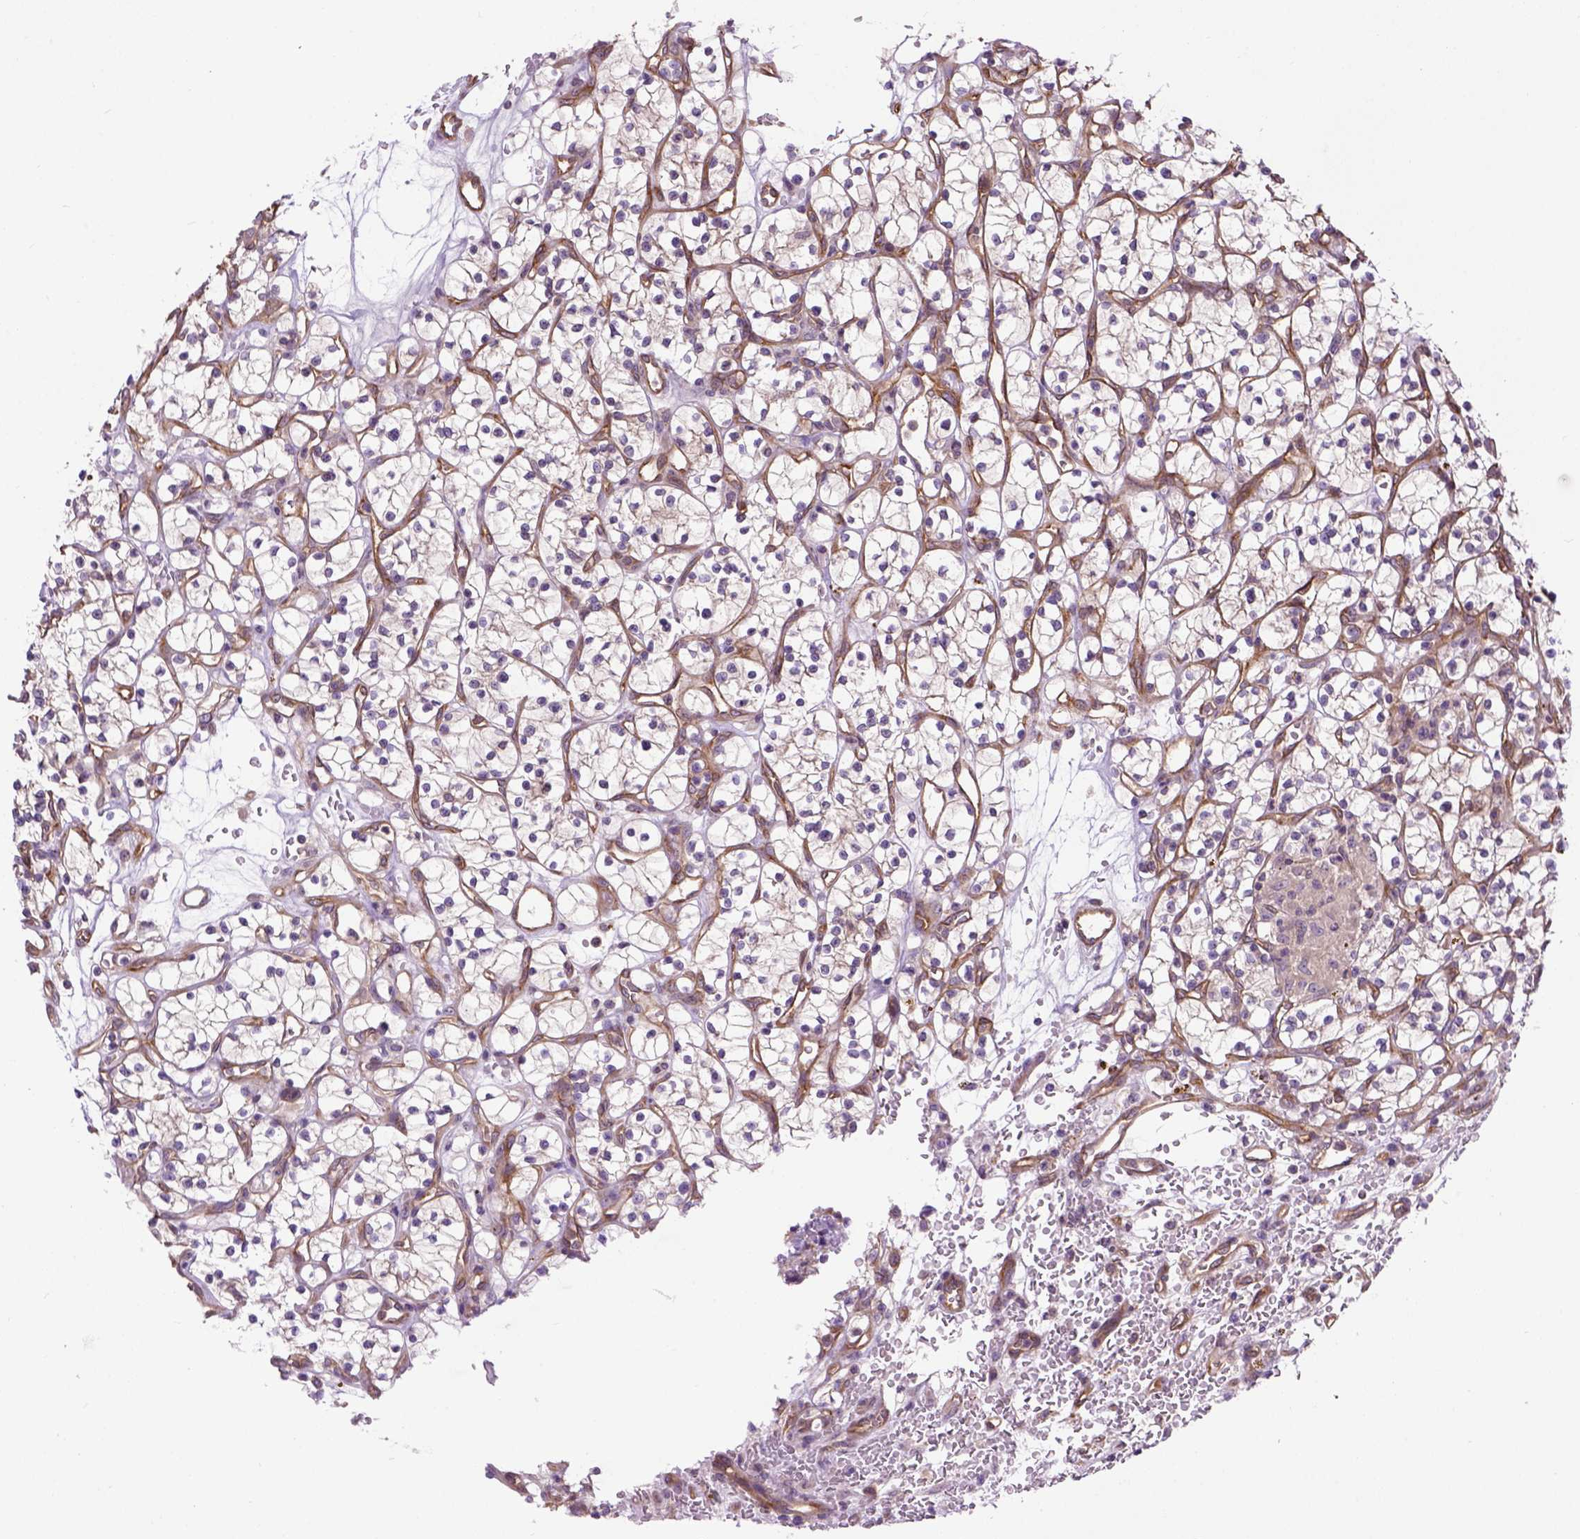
{"staining": {"intensity": "negative", "quantity": "none", "location": "none"}, "tissue": "renal cancer", "cell_type": "Tumor cells", "image_type": "cancer", "snomed": [{"axis": "morphology", "description": "Adenocarcinoma, NOS"}, {"axis": "topography", "description": "Kidney"}], "caption": "Tumor cells show no significant protein staining in renal adenocarcinoma.", "gene": "CASKIN2", "patient": {"sex": "female", "age": 64}}